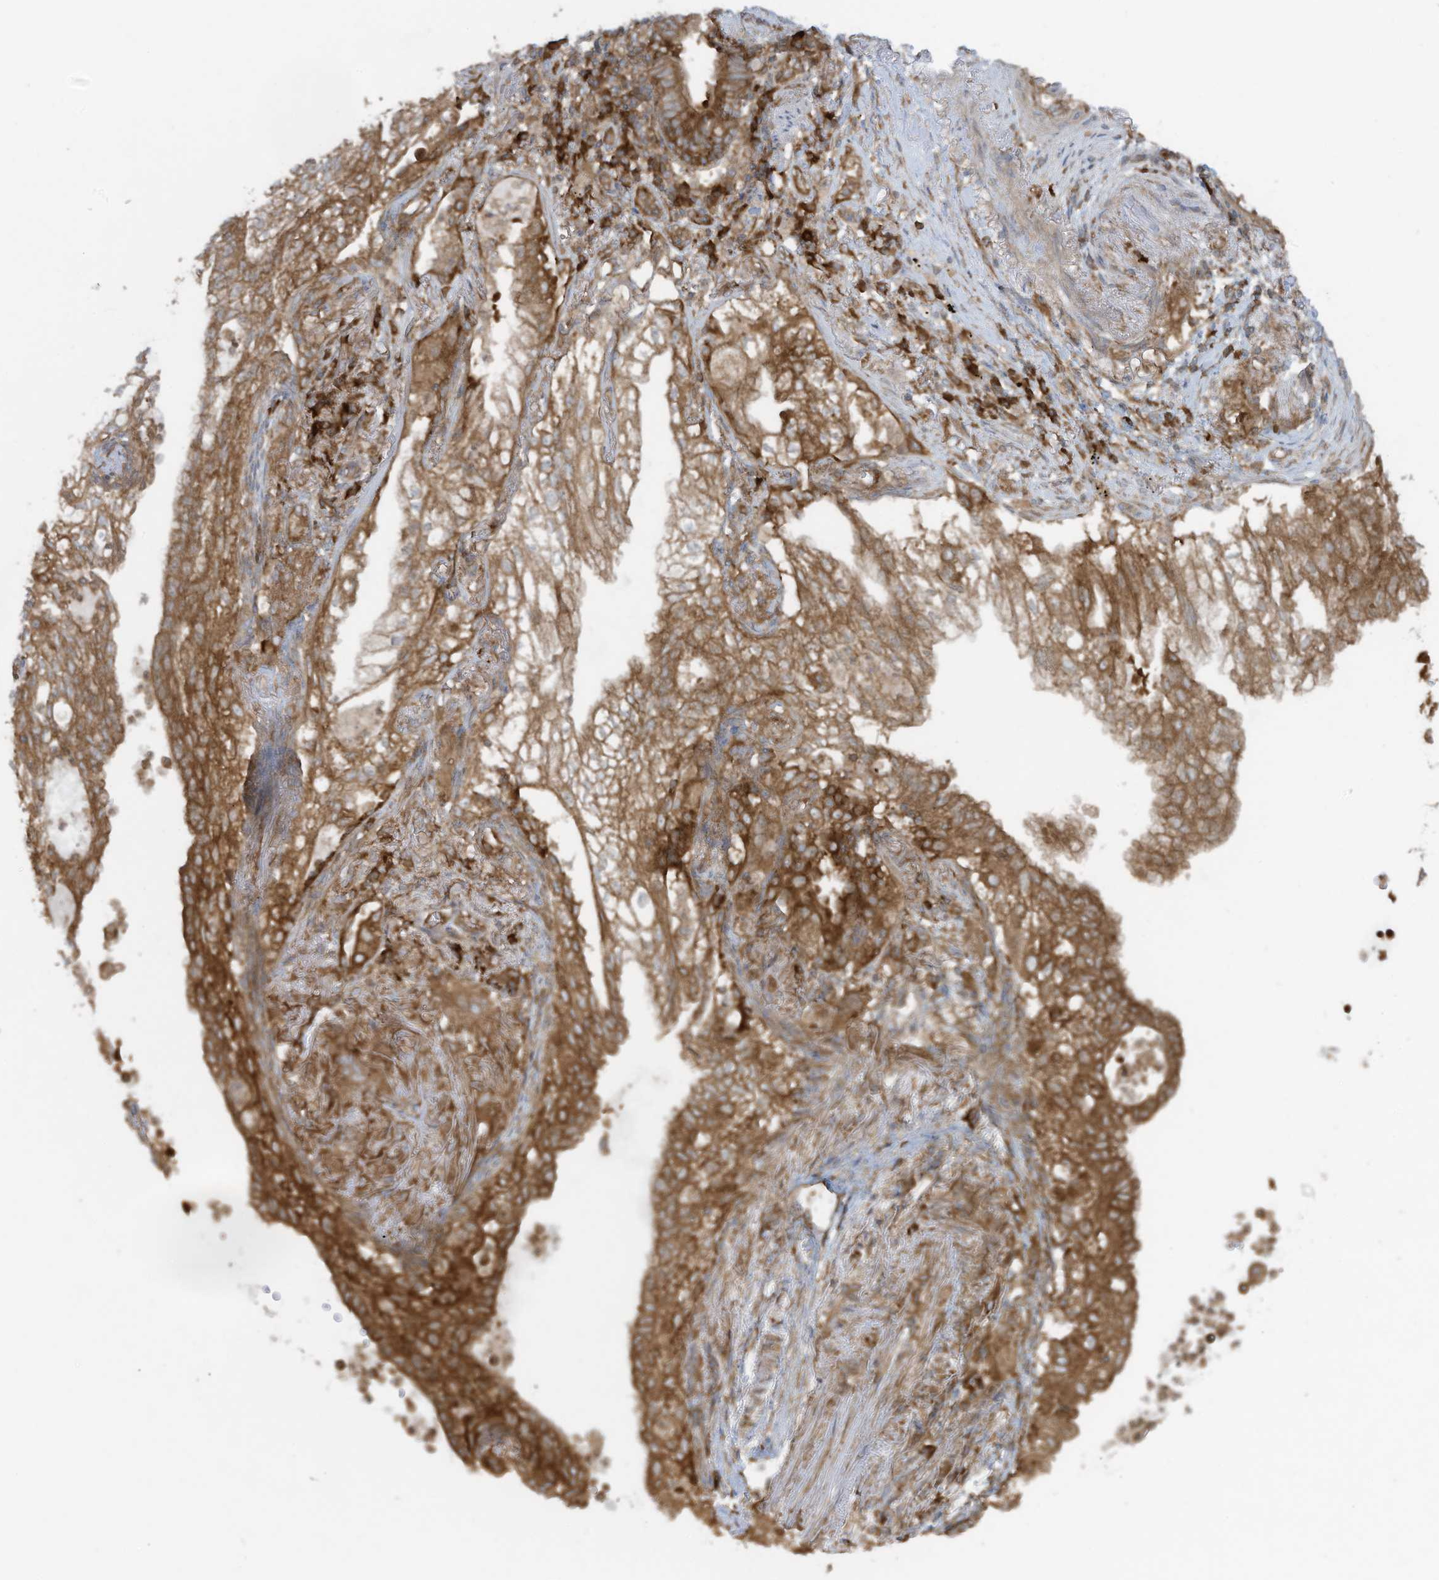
{"staining": {"intensity": "moderate", "quantity": ">75%", "location": "cytoplasmic/membranous"}, "tissue": "lung cancer", "cell_type": "Tumor cells", "image_type": "cancer", "snomed": [{"axis": "morphology", "description": "Adenocarcinoma, NOS"}, {"axis": "topography", "description": "Lung"}], "caption": "Lung cancer (adenocarcinoma) tissue exhibits moderate cytoplasmic/membranous expression in approximately >75% of tumor cells The protein is stained brown, and the nuclei are stained in blue (DAB (3,3'-diaminobenzidine) IHC with brightfield microscopy, high magnification).", "gene": "OLA1", "patient": {"sex": "female", "age": 70}}